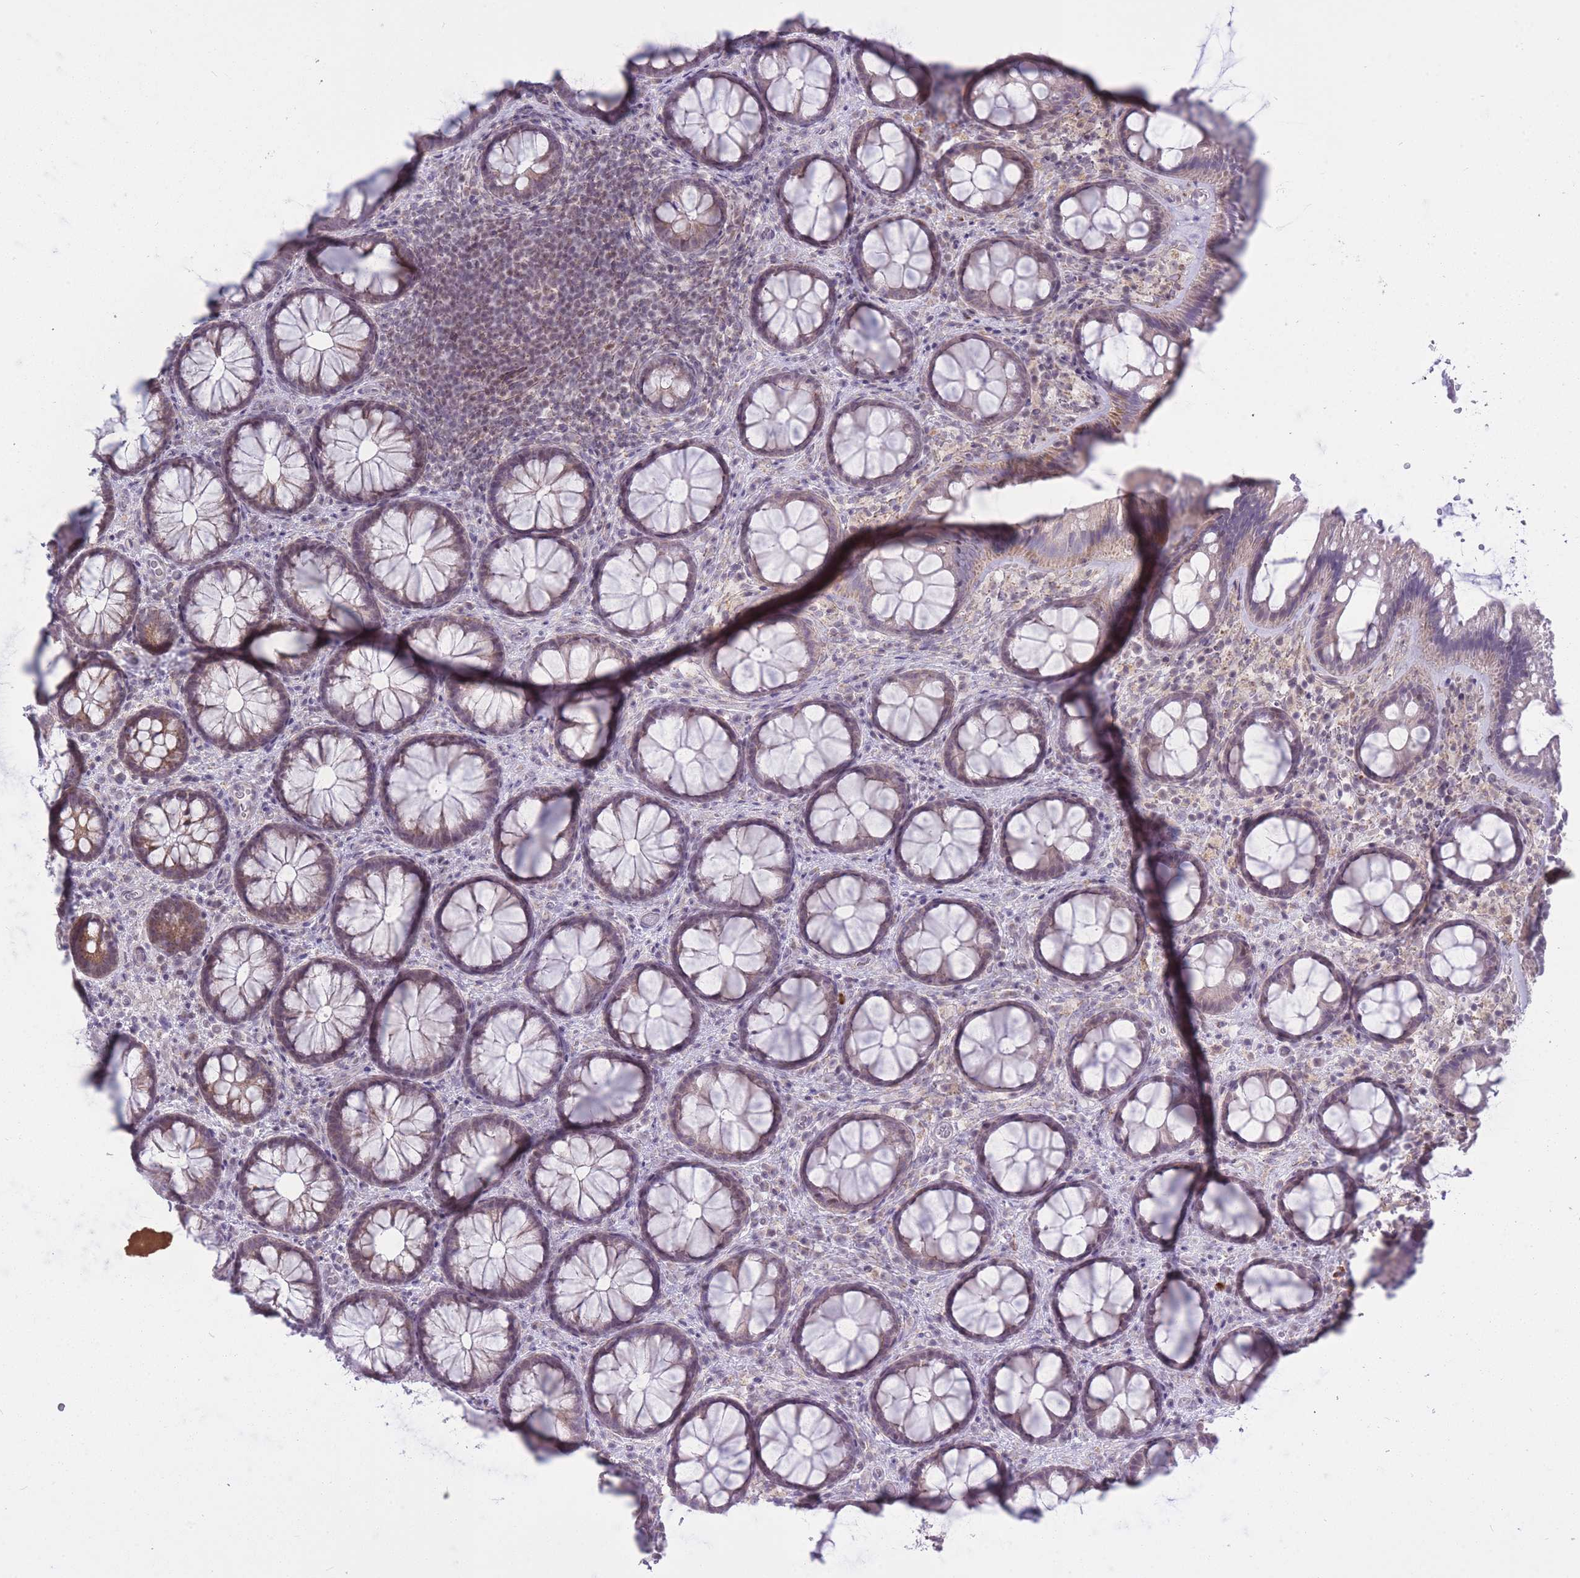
{"staining": {"intensity": "negative", "quantity": "none", "location": "none"}, "tissue": "colon", "cell_type": "Endothelial cells", "image_type": "normal", "snomed": [{"axis": "morphology", "description": "Normal tissue, NOS"}, {"axis": "topography", "description": "Colon"}], "caption": "Image shows no protein staining in endothelial cells of benign colon. Nuclei are stained in blue.", "gene": "ZBTB24", "patient": {"sex": "male", "age": 46}}